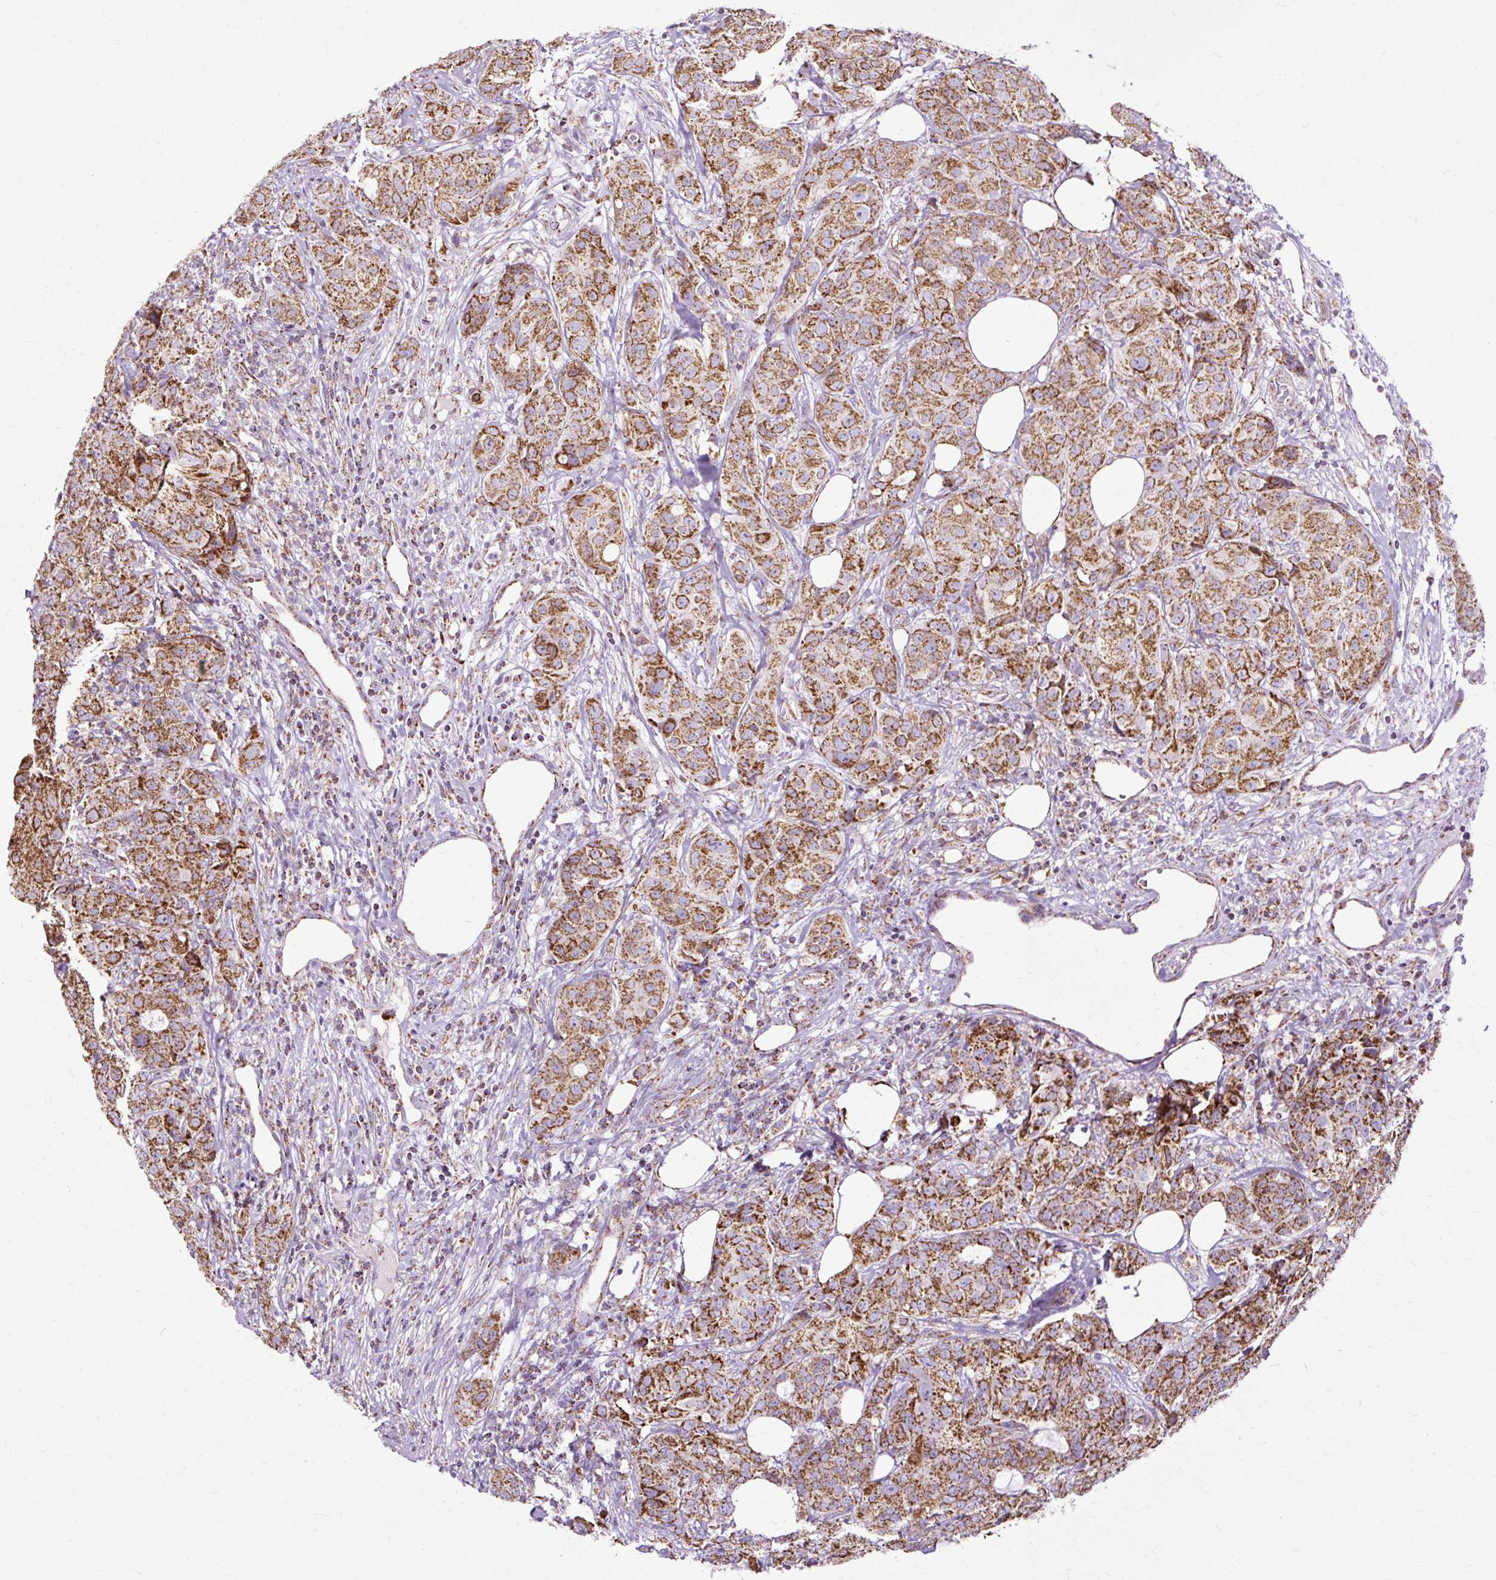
{"staining": {"intensity": "strong", "quantity": ">75%", "location": "cytoplasmic/membranous"}, "tissue": "breast cancer", "cell_type": "Tumor cells", "image_type": "cancer", "snomed": [{"axis": "morphology", "description": "Duct carcinoma"}, {"axis": "topography", "description": "Breast"}], "caption": "IHC (DAB) staining of infiltrating ductal carcinoma (breast) reveals strong cytoplasmic/membranous protein positivity in approximately >75% of tumor cells.", "gene": "DLAT", "patient": {"sex": "female", "age": 43}}